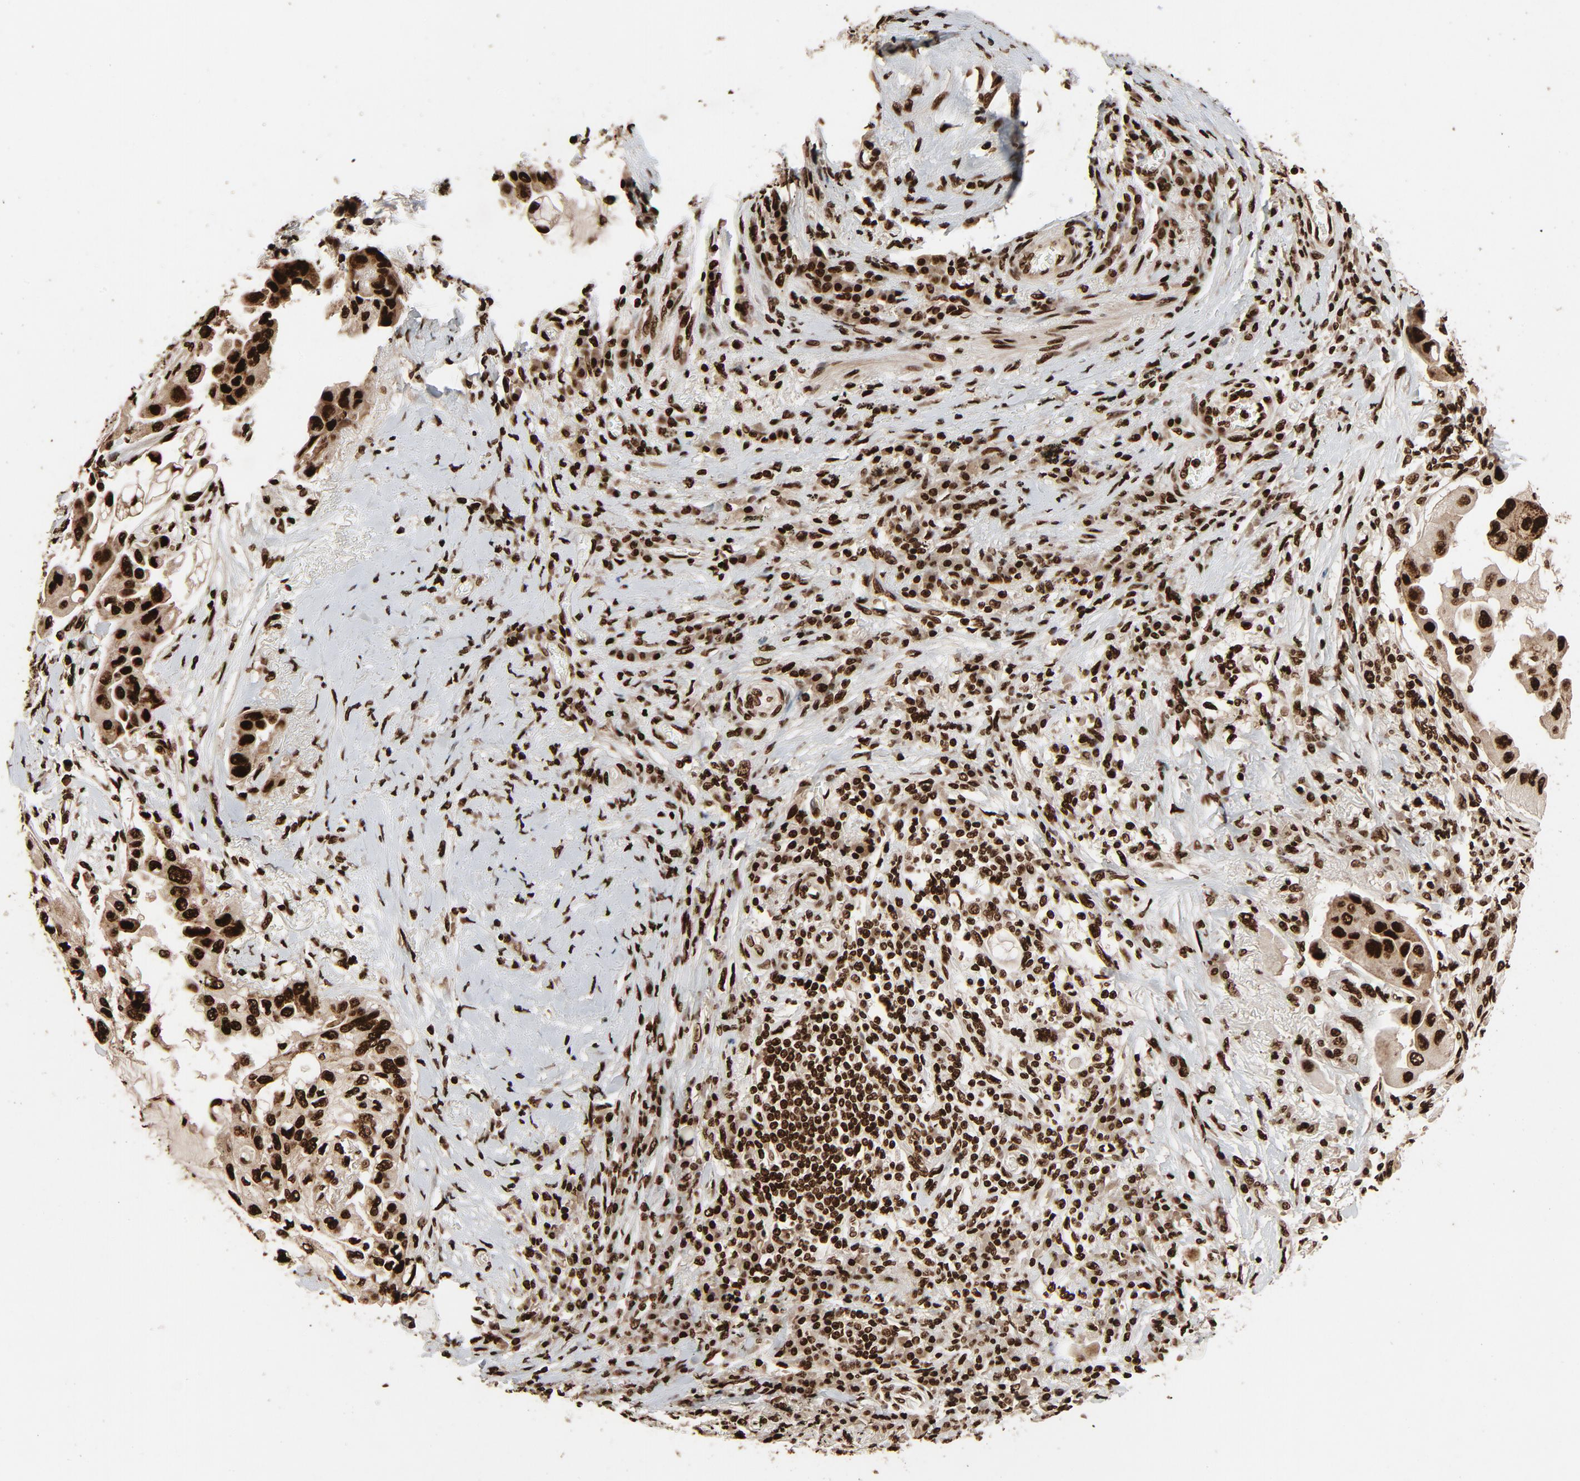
{"staining": {"intensity": "strong", "quantity": ">75%", "location": "nuclear"}, "tissue": "lung cancer", "cell_type": "Tumor cells", "image_type": "cancer", "snomed": [{"axis": "morphology", "description": "Adenocarcinoma, NOS"}, {"axis": "topography", "description": "Lung"}], "caption": "Lung adenocarcinoma stained for a protein reveals strong nuclear positivity in tumor cells.", "gene": "TP53BP1", "patient": {"sex": "female", "age": 76}}